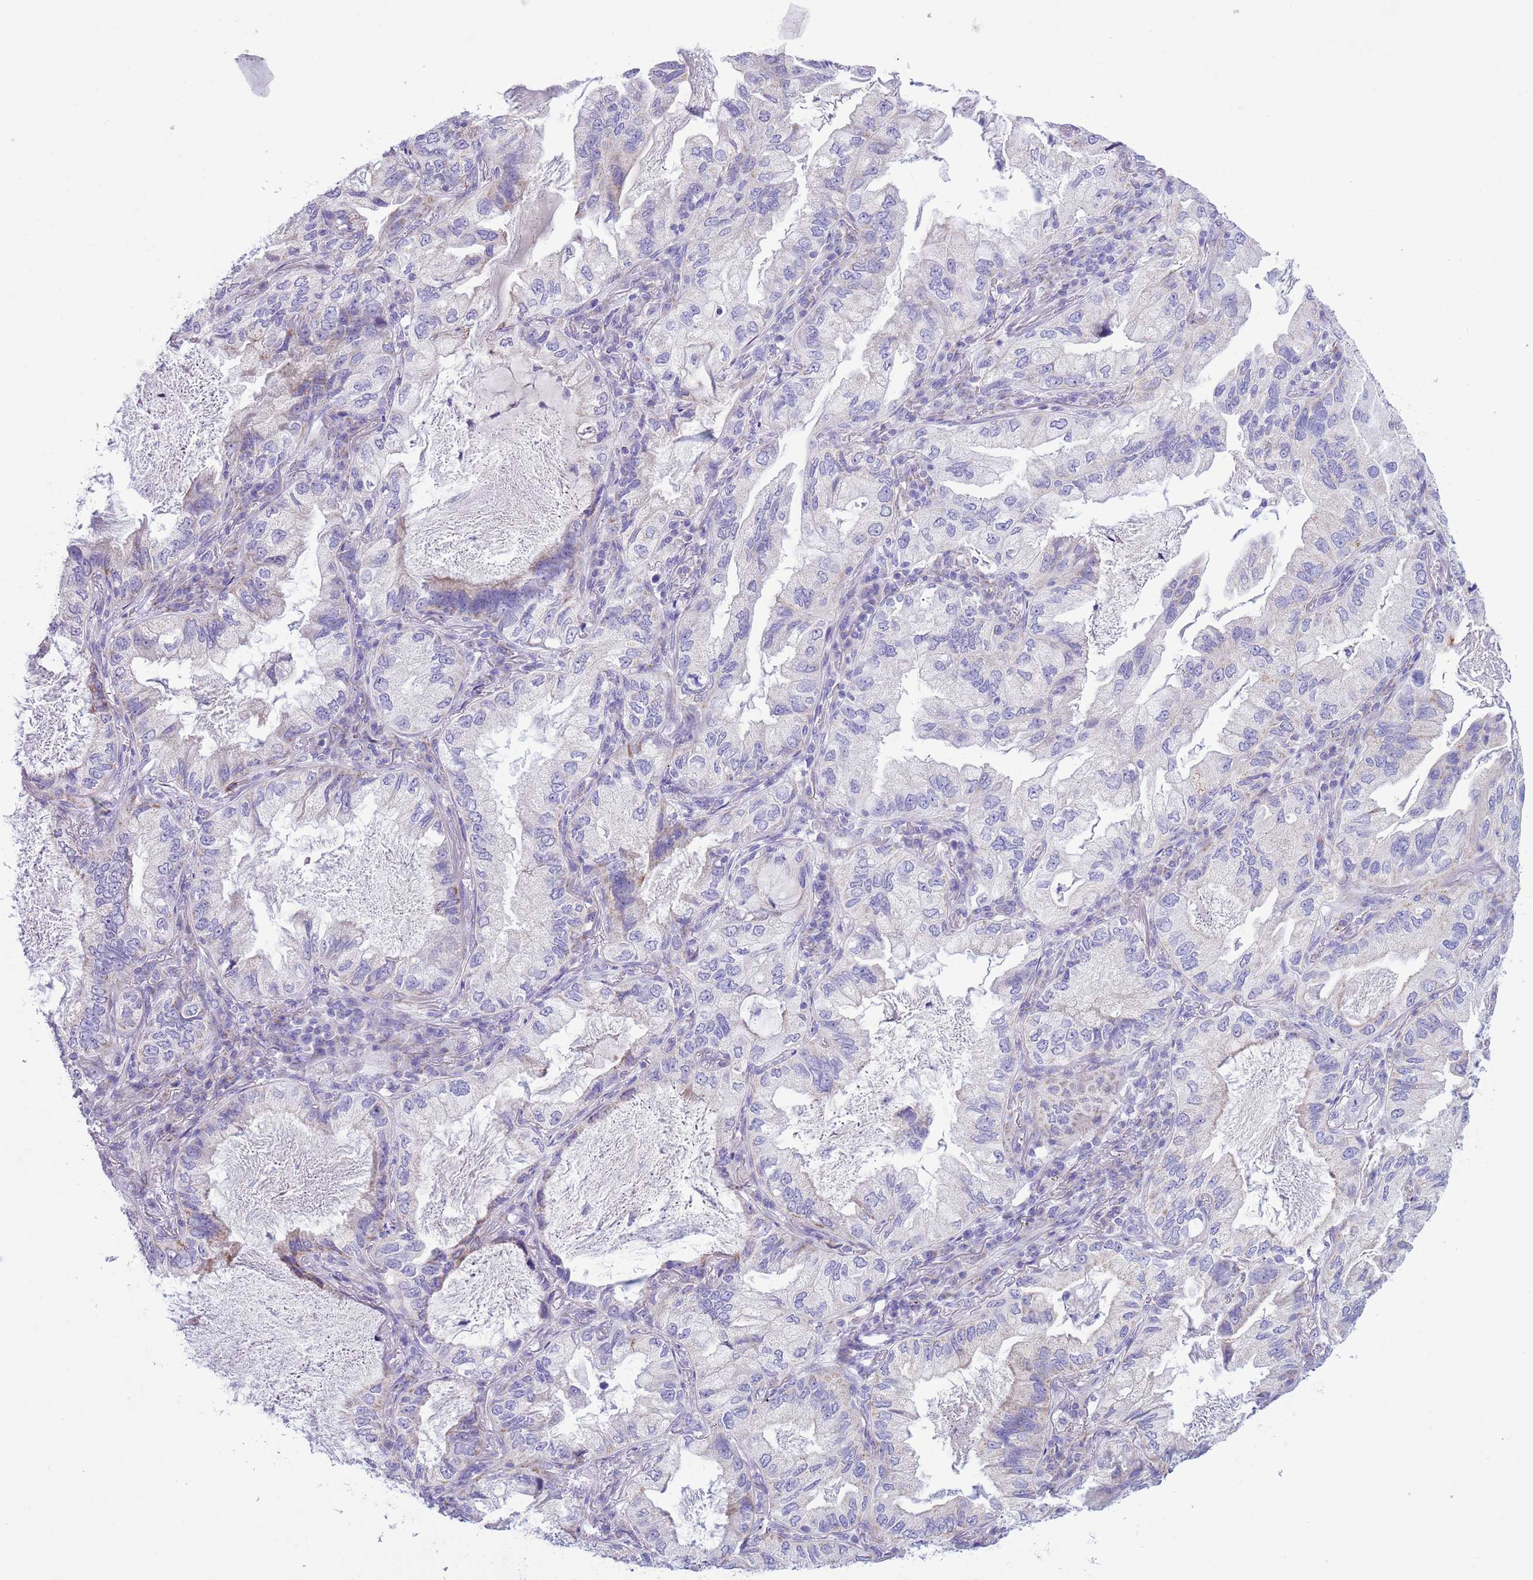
{"staining": {"intensity": "negative", "quantity": "none", "location": "none"}, "tissue": "lung cancer", "cell_type": "Tumor cells", "image_type": "cancer", "snomed": [{"axis": "morphology", "description": "Adenocarcinoma, NOS"}, {"axis": "topography", "description": "Lung"}], "caption": "An immunohistochemistry (IHC) histopathology image of lung cancer is shown. There is no staining in tumor cells of lung cancer.", "gene": "MOCOS", "patient": {"sex": "female", "age": 69}}